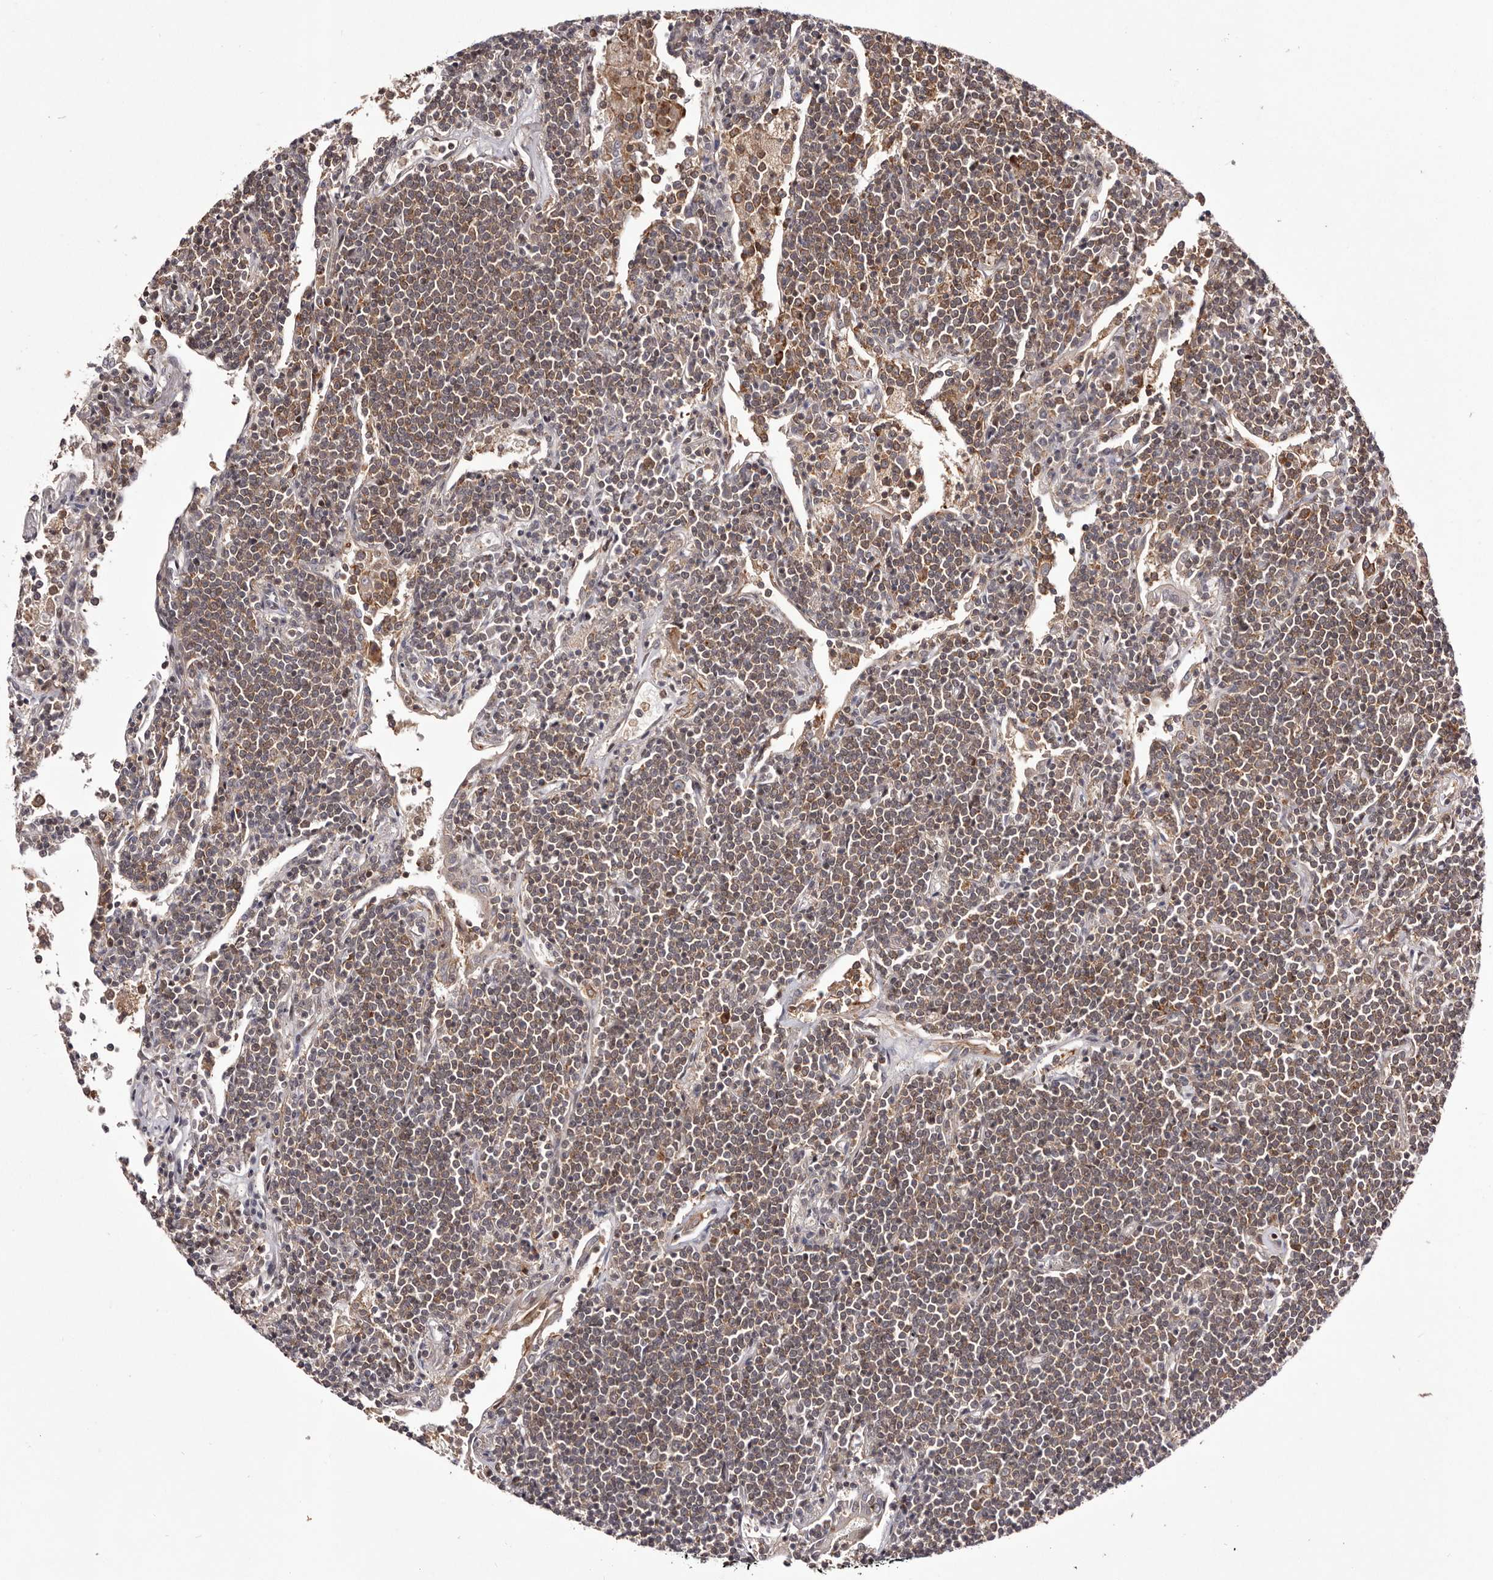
{"staining": {"intensity": "weak", "quantity": "25%-75%", "location": "cytoplasmic/membranous,nuclear"}, "tissue": "lymphoma", "cell_type": "Tumor cells", "image_type": "cancer", "snomed": [{"axis": "morphology", "description": "Malignant lymphoma, non-Hodgkin's type, Low grade"}, {"axis": "topography", "description": "Lung"}], "caption": "IHC histopathology image of neoplastic tissue: malignant lymphoma, non-Hodgkin's type (low-grade) stained using immunohistochemistry displays low levels of weak protein expression localized specifically in the cytoplasmic/membranous and nuclear of tumor cells, appearing as a cytoplasmic/membranous and nuclear brown color.", "gene": "FBXO5", "patient": {"sex": "female", "age": 71}}